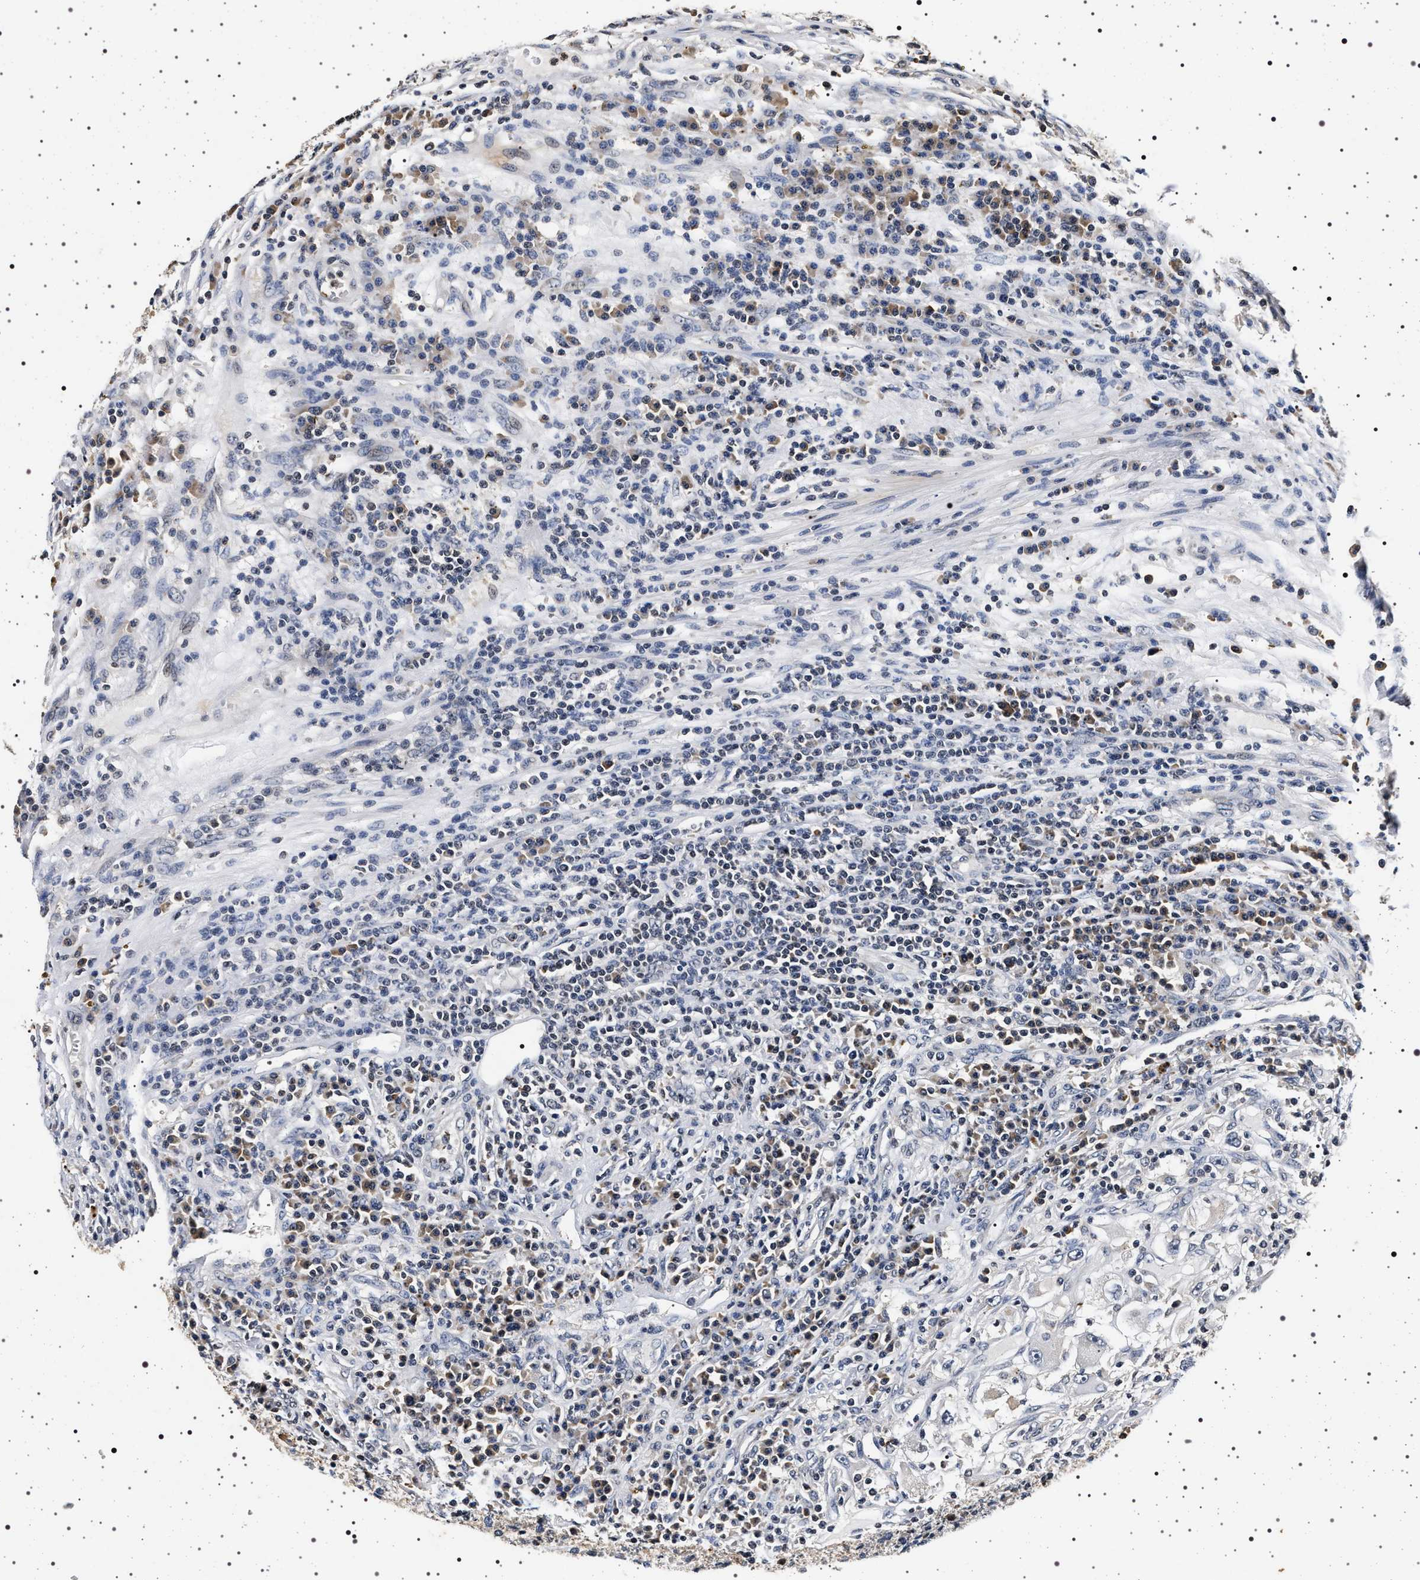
{"staining": {"intensity": "negative", "quantity": "none", "location": "none"}, "tissue": "renal cancer", "cell_type": "Tumor cells", "image_type": "cancer", "snomed": [{"axis": "morphology", "description": "Adenocarcinoma, NOS"}, {"axis": "topography", "description": "Kidney"}], "caption": "High power microscopy image of an immunohistochemistry (IHC) histopathology image of renal cancer (adenocarcinoma), revealing no significant positivity in tumor cells.", "gene": "CDKN1B", "patient": {"sex": "female", "age": 52}}